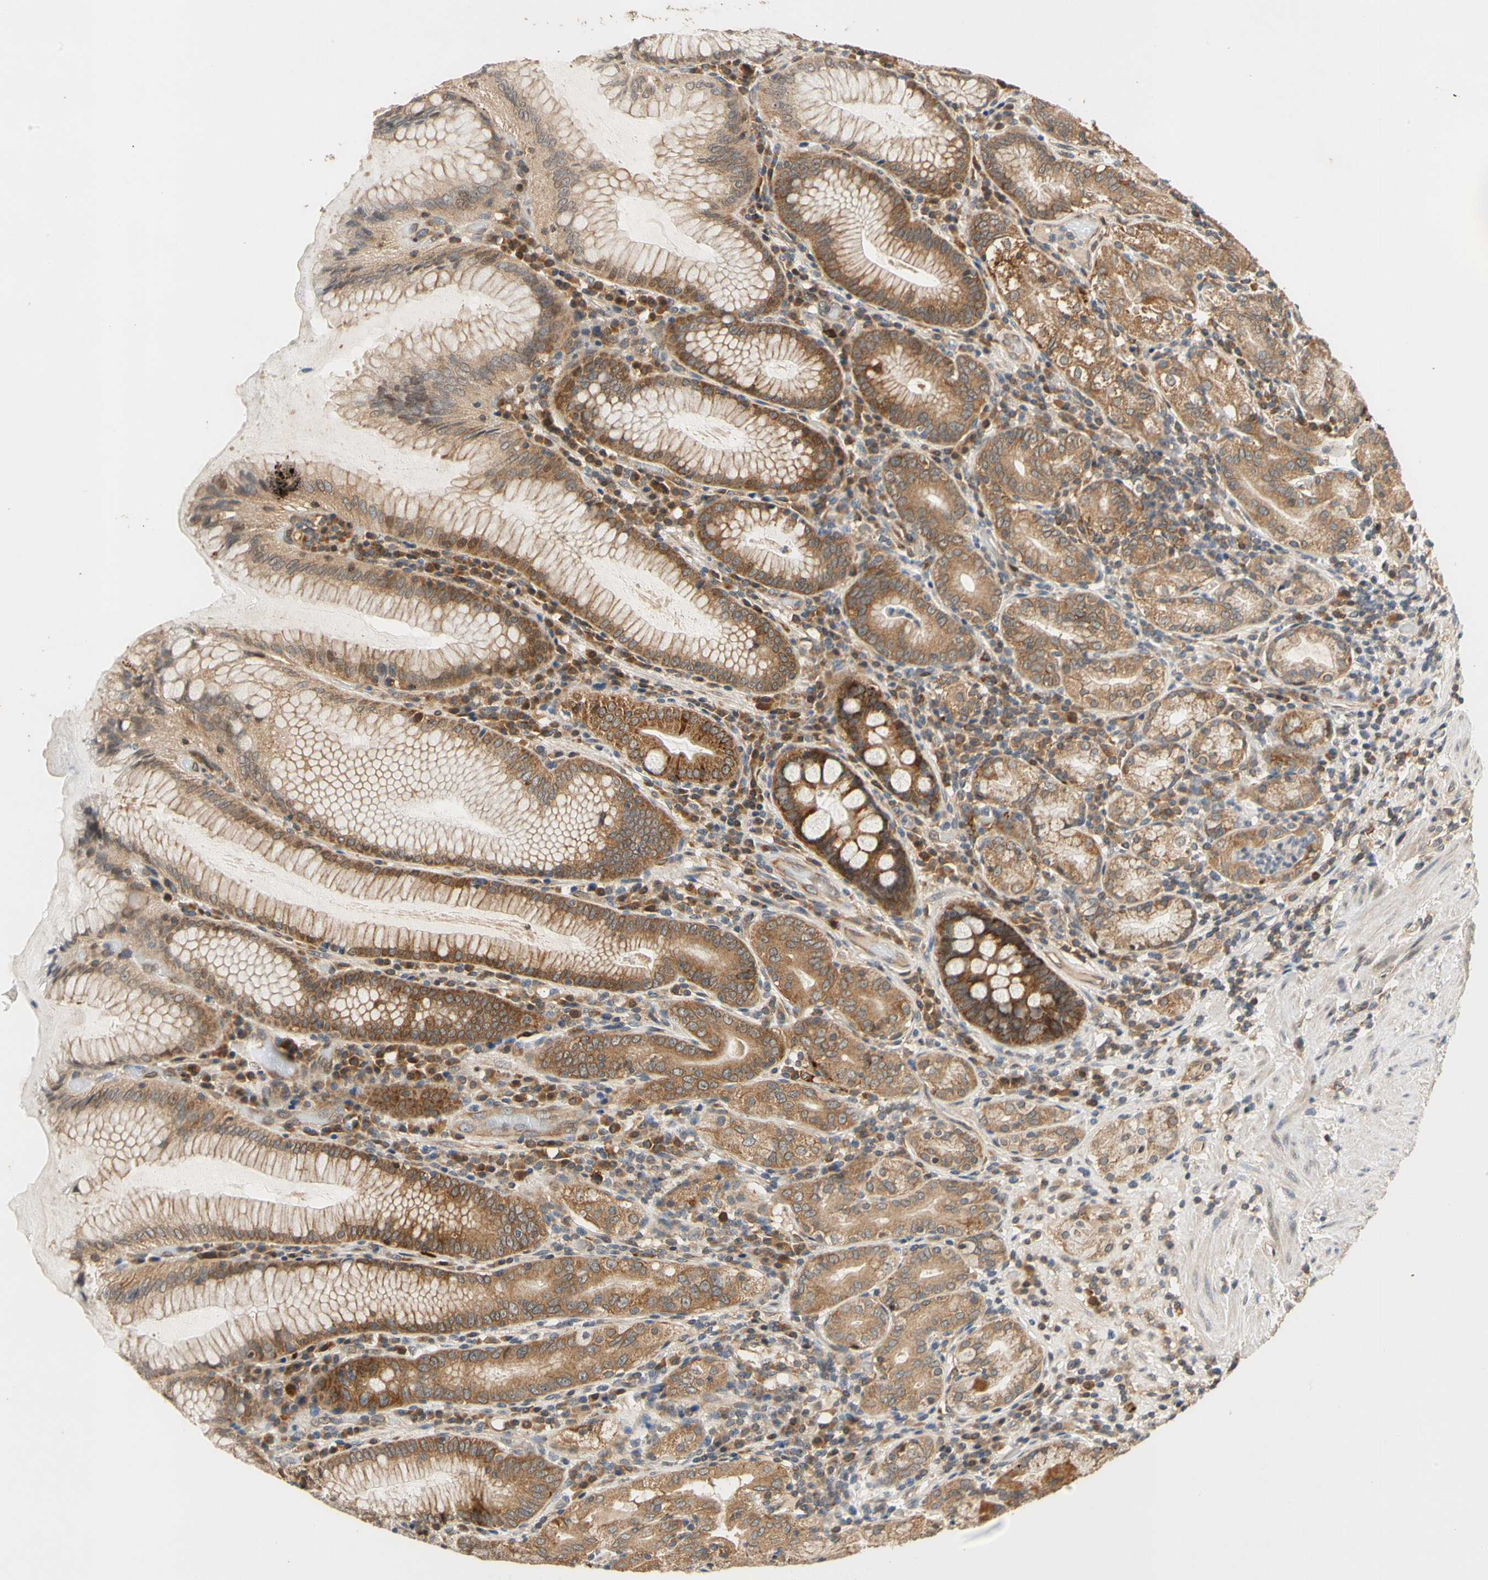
{"staining": {"intensity": "moderate", "quantity": ">75%", "location": "cytoplasmic/membranous"}, "tissue": "stomach", "cell_type": "Glandular cells", "image_type": "normal", "snomed": [{"axis": "morphology", "description": "Normal tissue, NOS"}, {"axis": "topography", "description": "Stomach, lower"}], "caption": "Stomach was stained to show a protein in brown. There is medium levels of moderate cytoplasmic/membranous positivity in approximately >75% of glandular cells. The protein is shown in brown color, while the nuclei are stained blue.", "gene": "ANKHD1", "patient": {"sex": "female", "age": 76}}